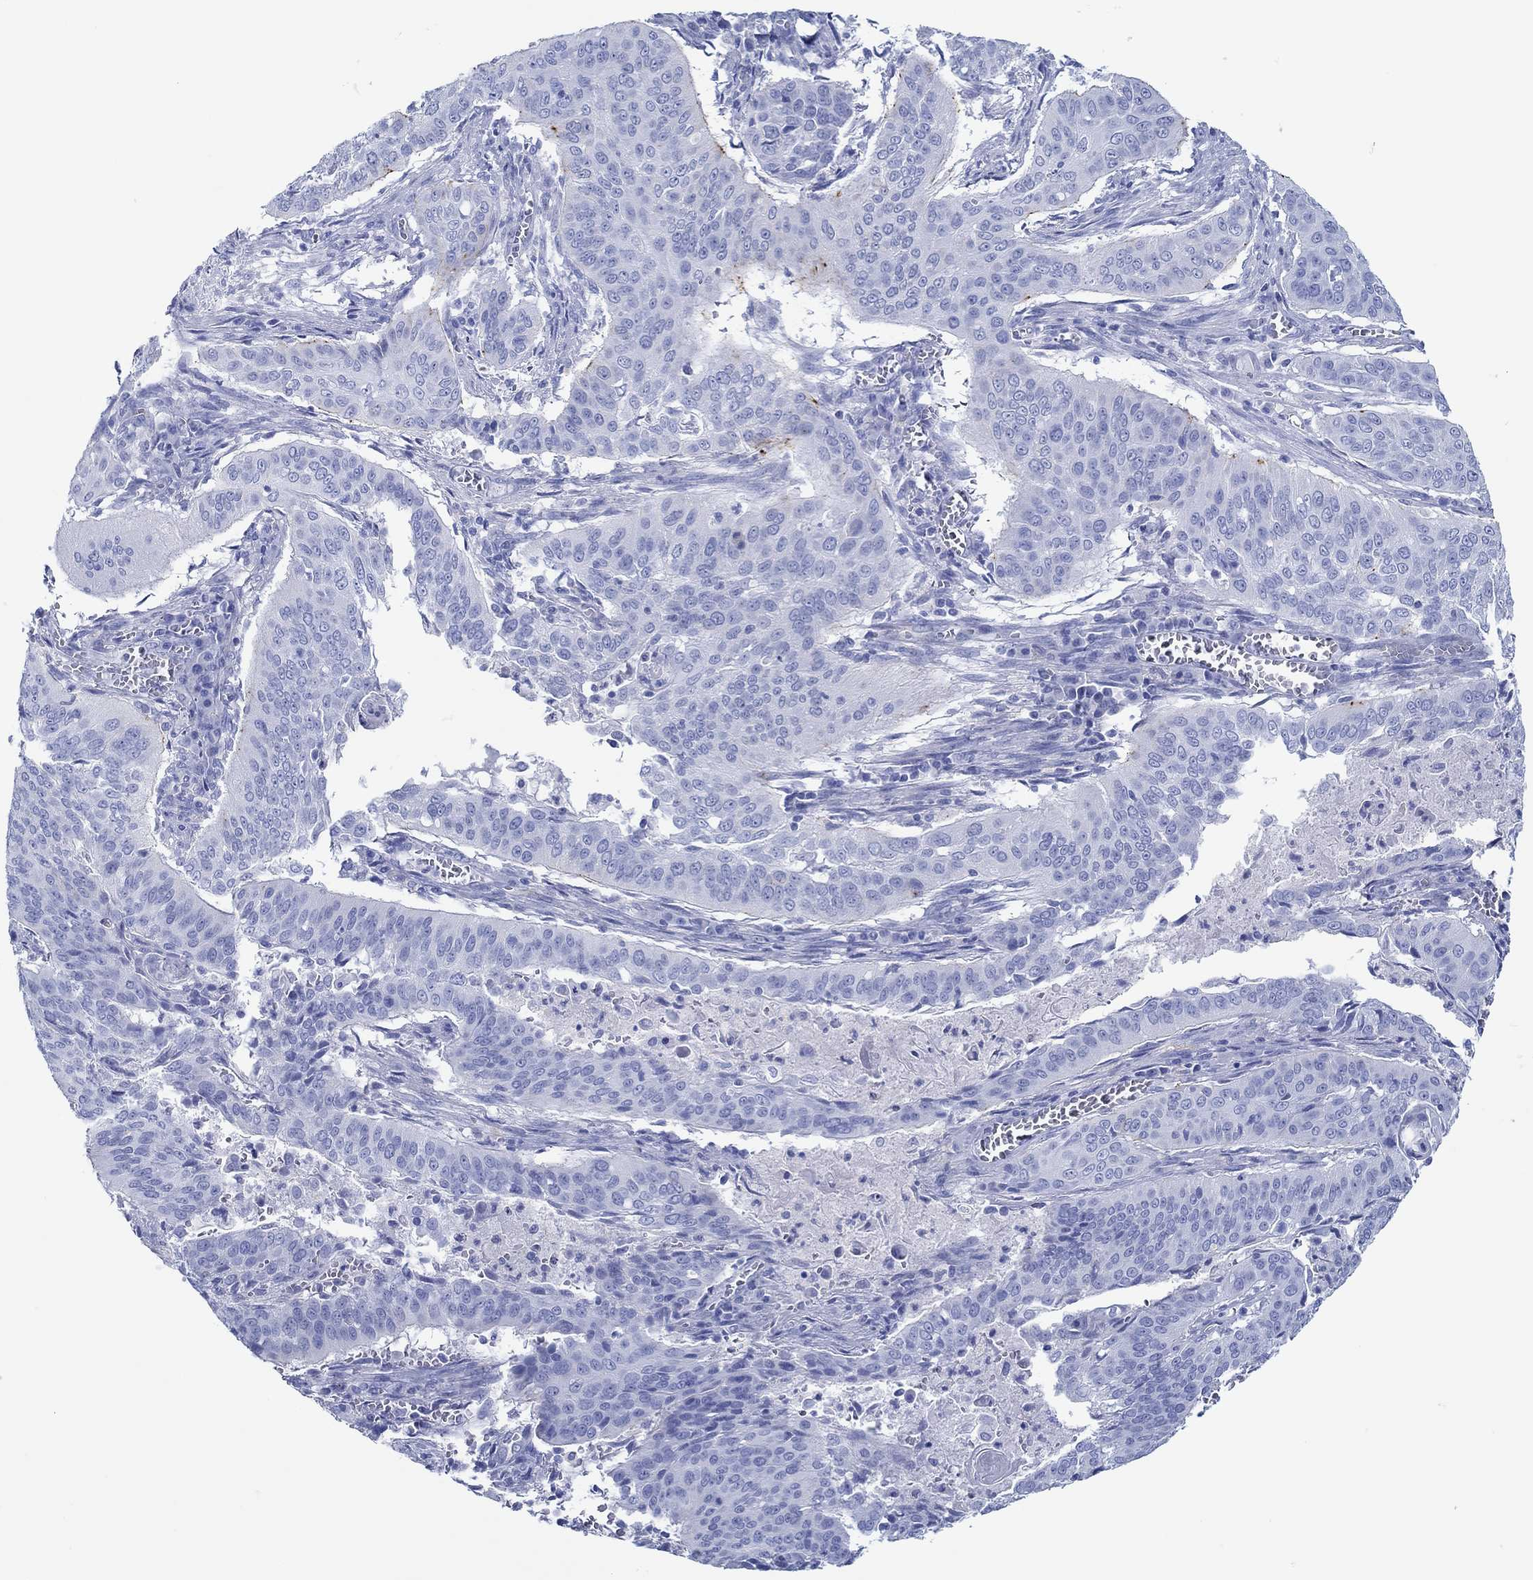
{"staining": {"intensity": "negative", "quantity": "none", "location": "none"}, "tissue": "cervical cancer", "cell_type": "Tumor cells", "image_type": "cancer", "snomed": [{"axis": "morphology", "description": "Squamous cell carcinoma, NOS"}, {"axis": "topography", "description": "Cervix"}], "caption": "DAB (3,3'-diaminobenzidine) immunohistochemical staining of human cervical squamous cell carcinoma demonstrates no significant staining in tumor cells. (DAB immunohistochemistry (IHC) with hematoxylin counter stain).", "gene": "IGFBP6", "patient": {"sex": "female", "age": 39}}